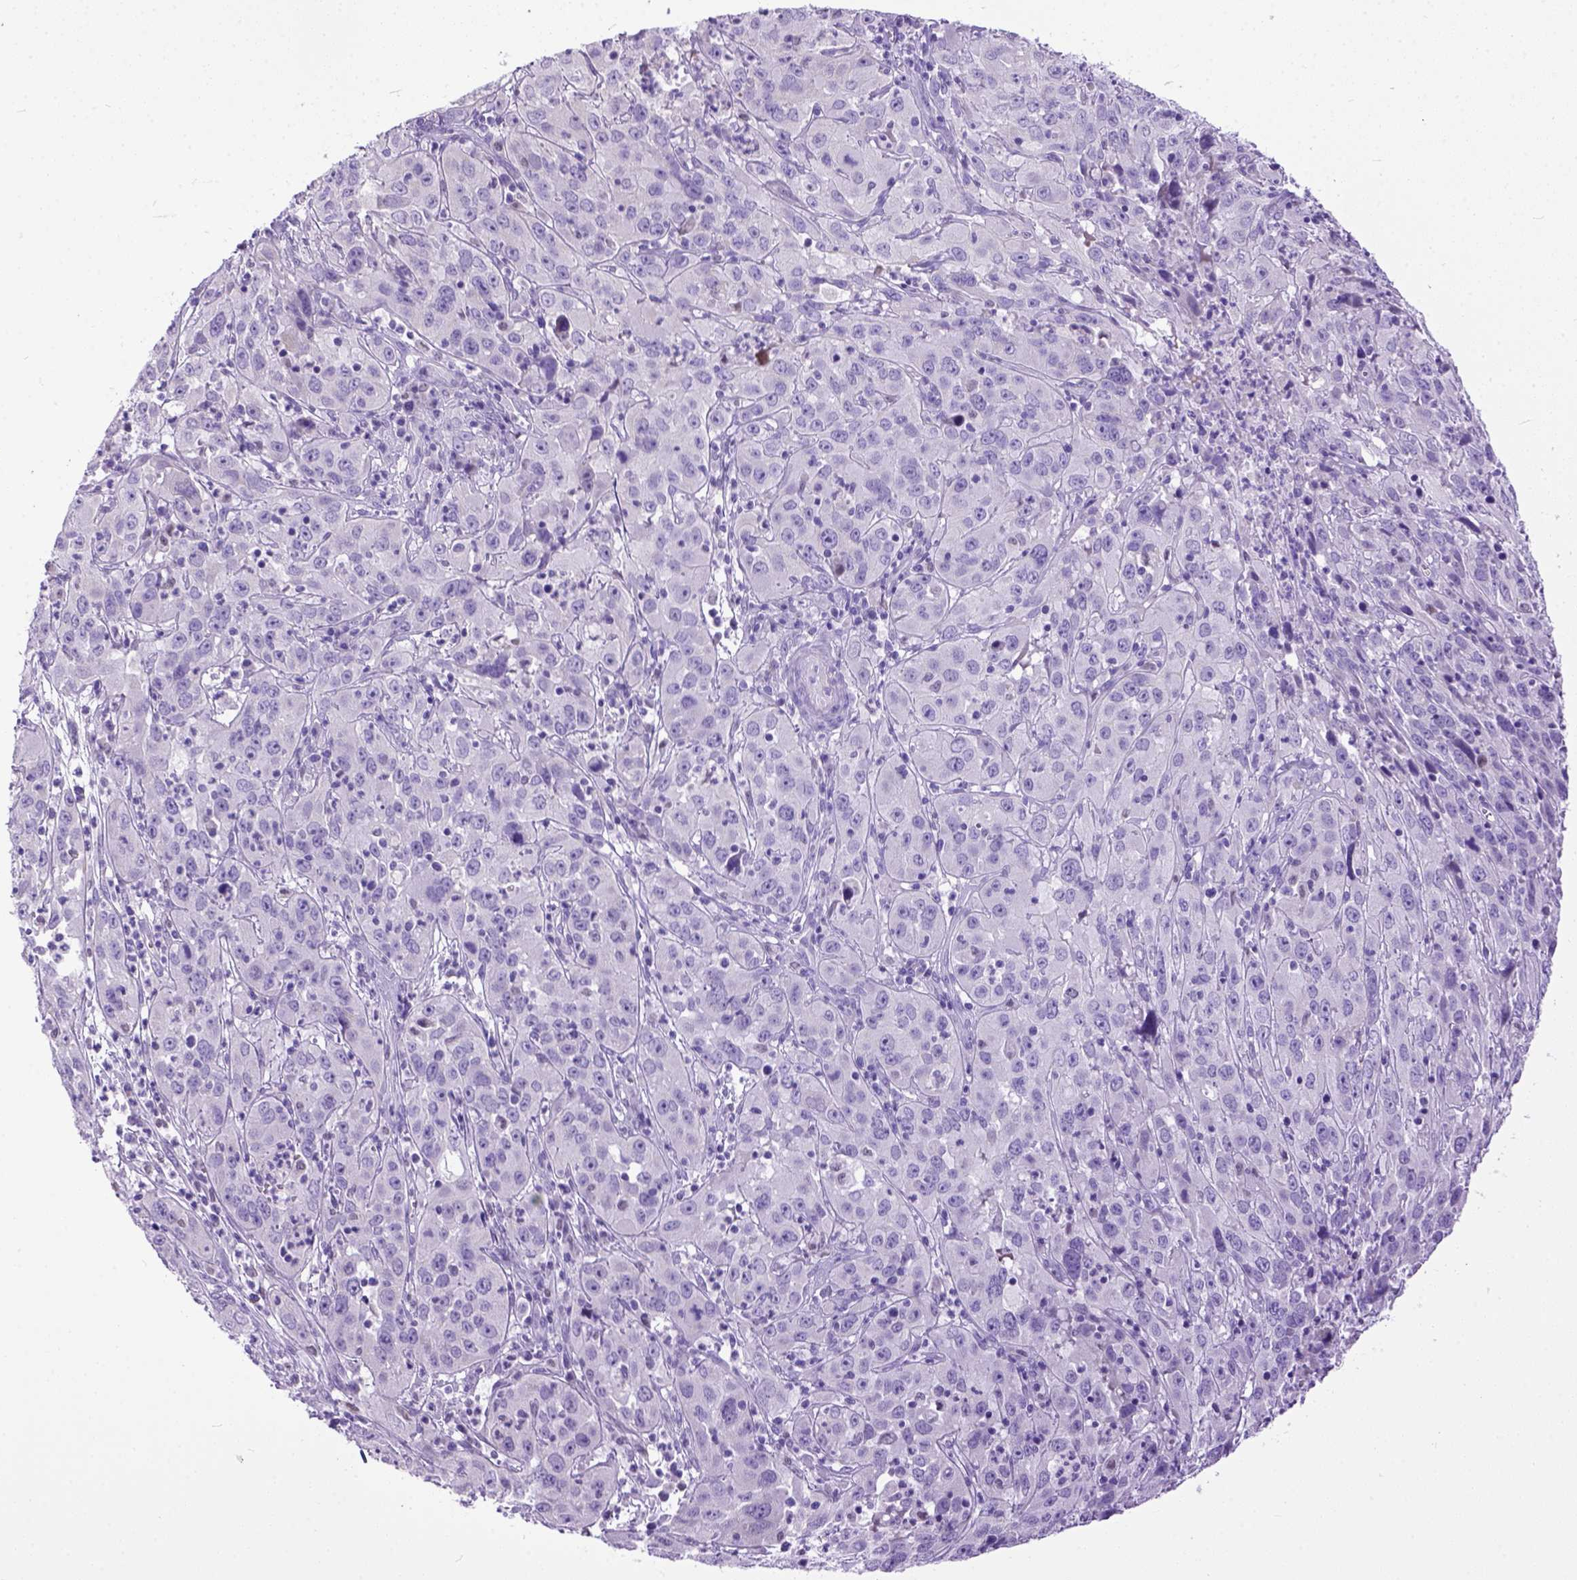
{"staining": {"intensity": "negative", "quantity": "none", "location": "none"}, "tissue": "cervical cancer", "cell_type": "Tumor cells", "image_type": "cancer", "snomed": [{"axis": "morphology", "description": "Squamous cell carcinoma, NOS"}, {"axis": "topography", "description": "Cervix"}], "caption": "An IHC micrograph of cervical cancer (squamous cell carcinoma) is shown. There is no staining in tumor cells of cervical cancer (squamous cell carcinoma).", "gene": "CRB1", "patient": {"sex": "female", "age": 32}}